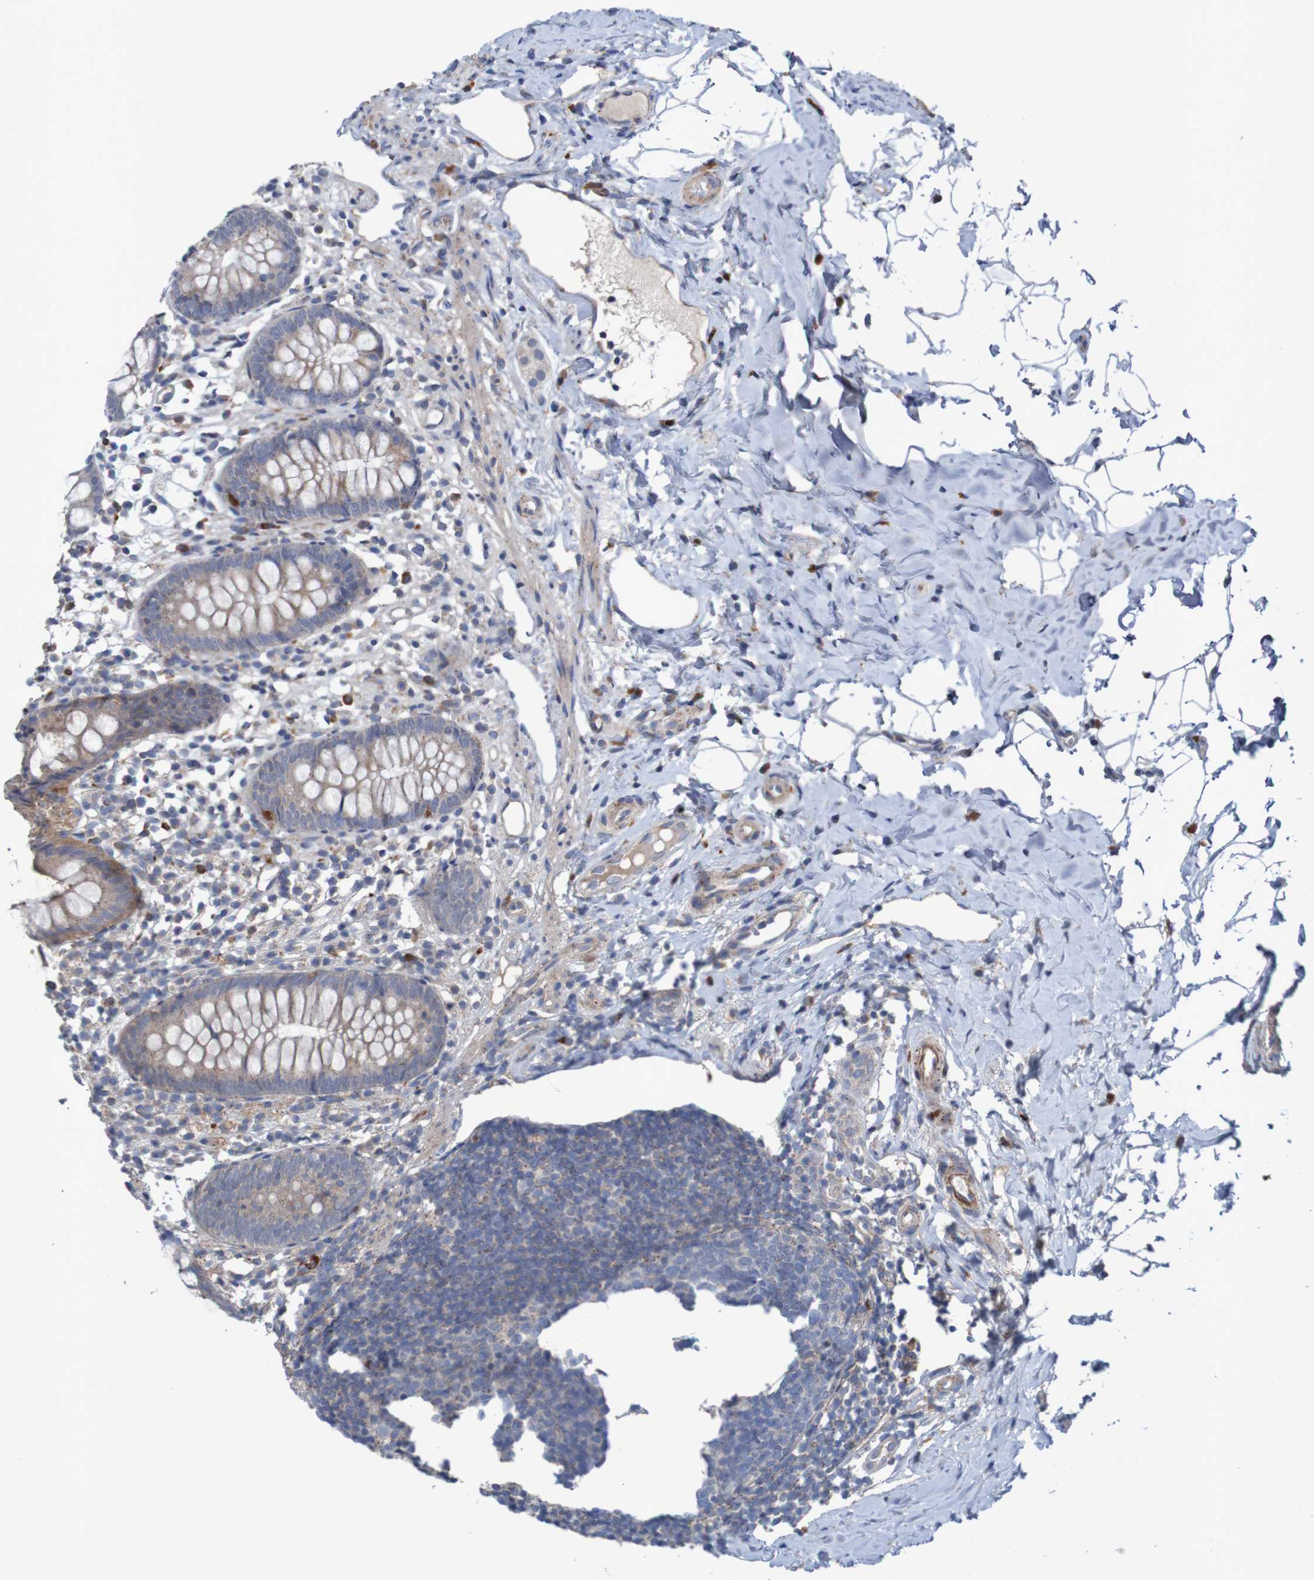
{"staining": {"intensity": "weak", "quantity": ">75%", "location": "cytoplasmic/membranous"}, "tissue": "appendix", "cell_type": "Glandular cells", "image_type": "normal", "snomed": [{"axis": "morphology", "description": "Normal tissue, NOS"}, {"axis": "topography", "description": "Appendix"}], "caption": "High-magnification brightfield microscopy of normal appendix stained with DAB (3,3'-diaminobenzidine) (brown) and counterstained with hematoxylin (blue). glandular cells exhibit weak cytoplasmic/membranous positivity is appreciated in about>75% of cells.", "gene": "ANGPT4", "patient": {"sex": "female", "age": 20}}